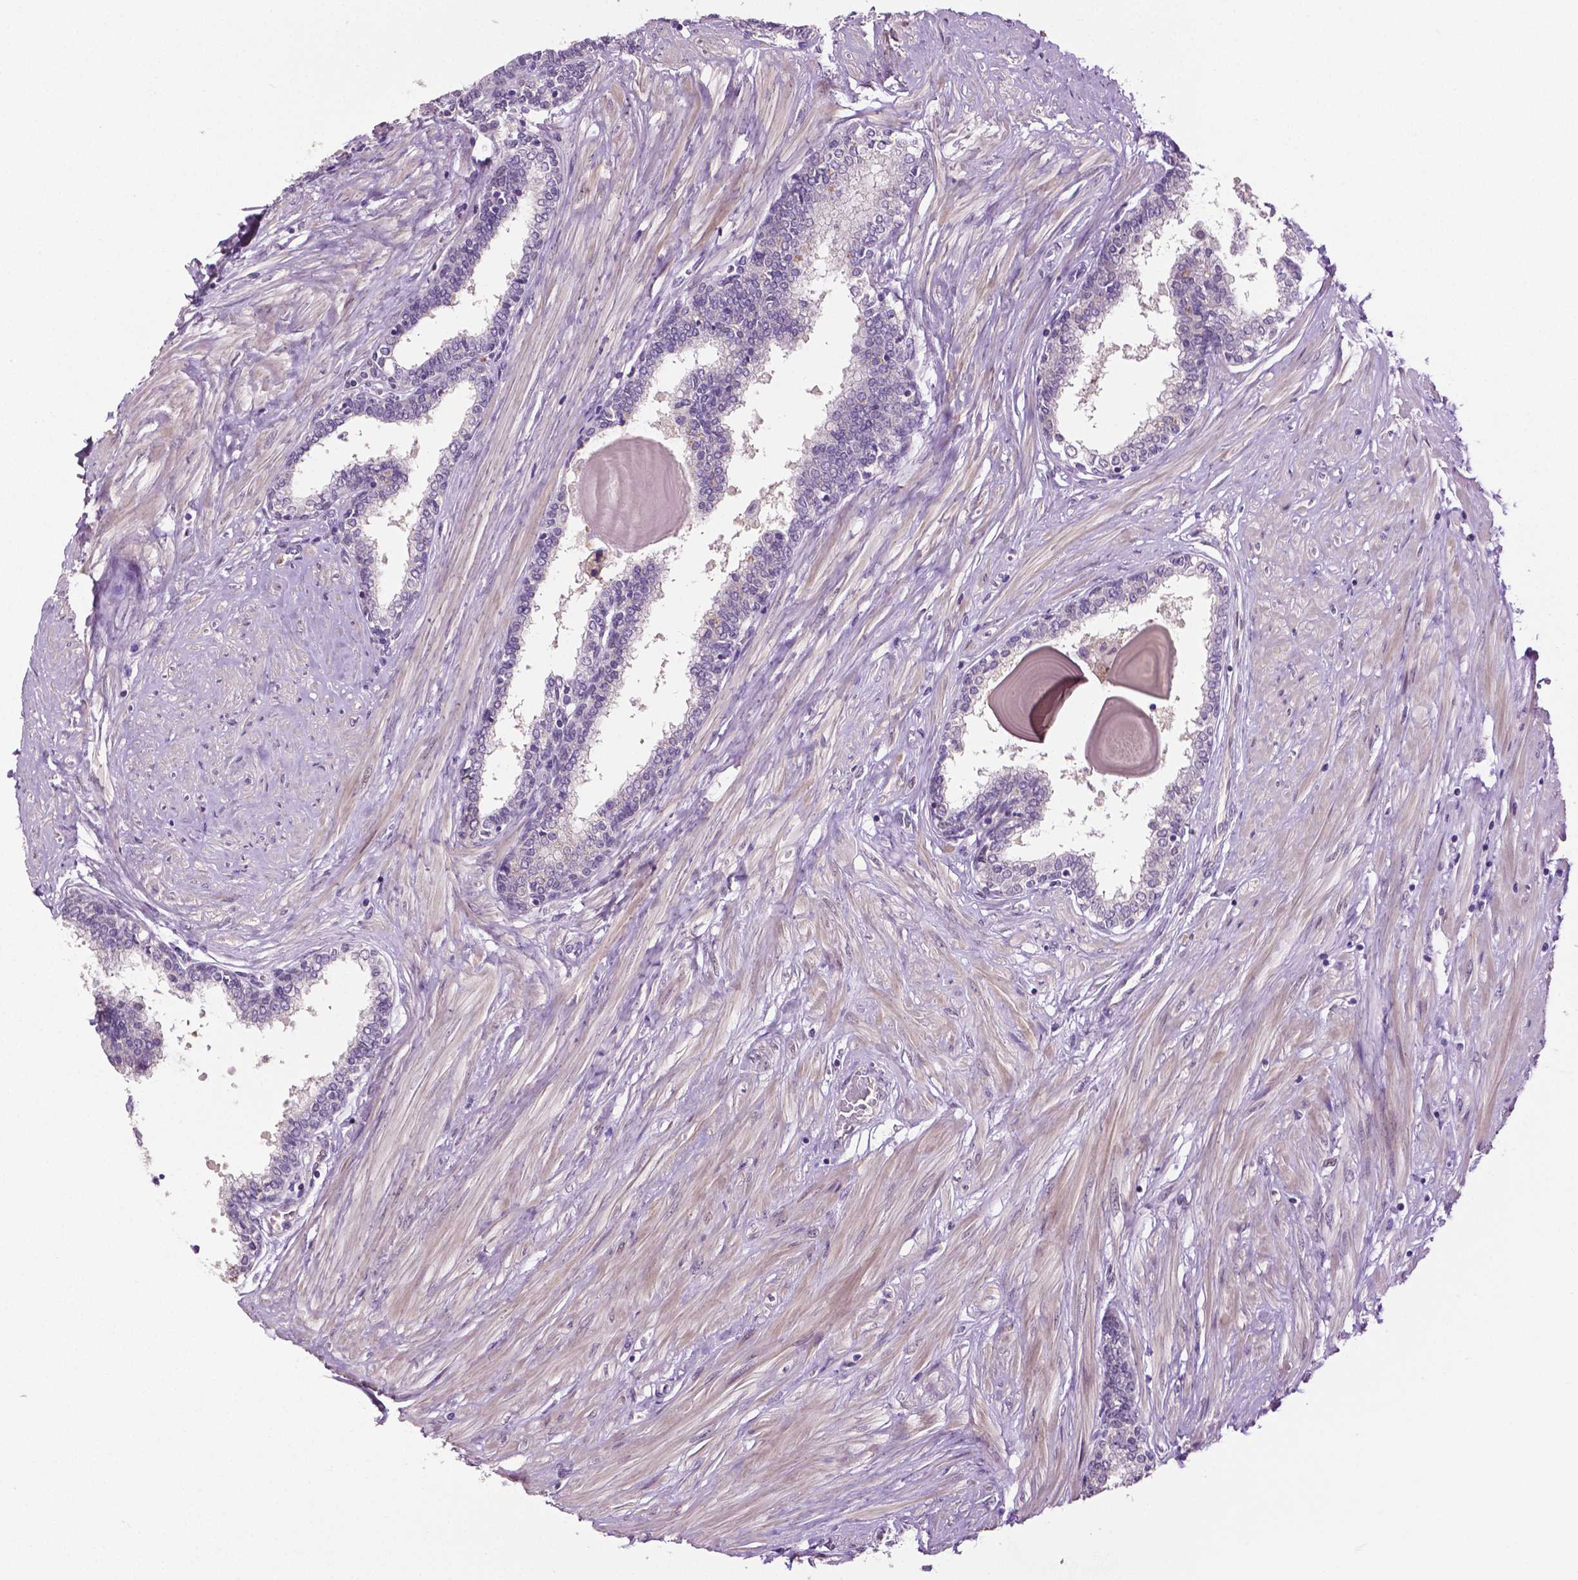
{"staining": {"intensity": "negative", "quantity": "none", "location": "none"}, "tissue": "prostate", "cell_type": "Glandular cells", "image_type": "normal", "snomed": [{"axis": "morphology", "description": "Normal tissue, NOS"}, {"axis": "topography", "description": "Prostate"}], "caption": "The micrograph exhibits no staining of glandular cells in benign prostate. (Stains: DAB (3,3'-diaminobenzidine) immunohistochemistry (IHC) with hematoxylin counter stain, Microscopy: brightfield microscopy at high magnification).", "gene": "PTPN5", "patient": {"sex": "male", "age": 55}}